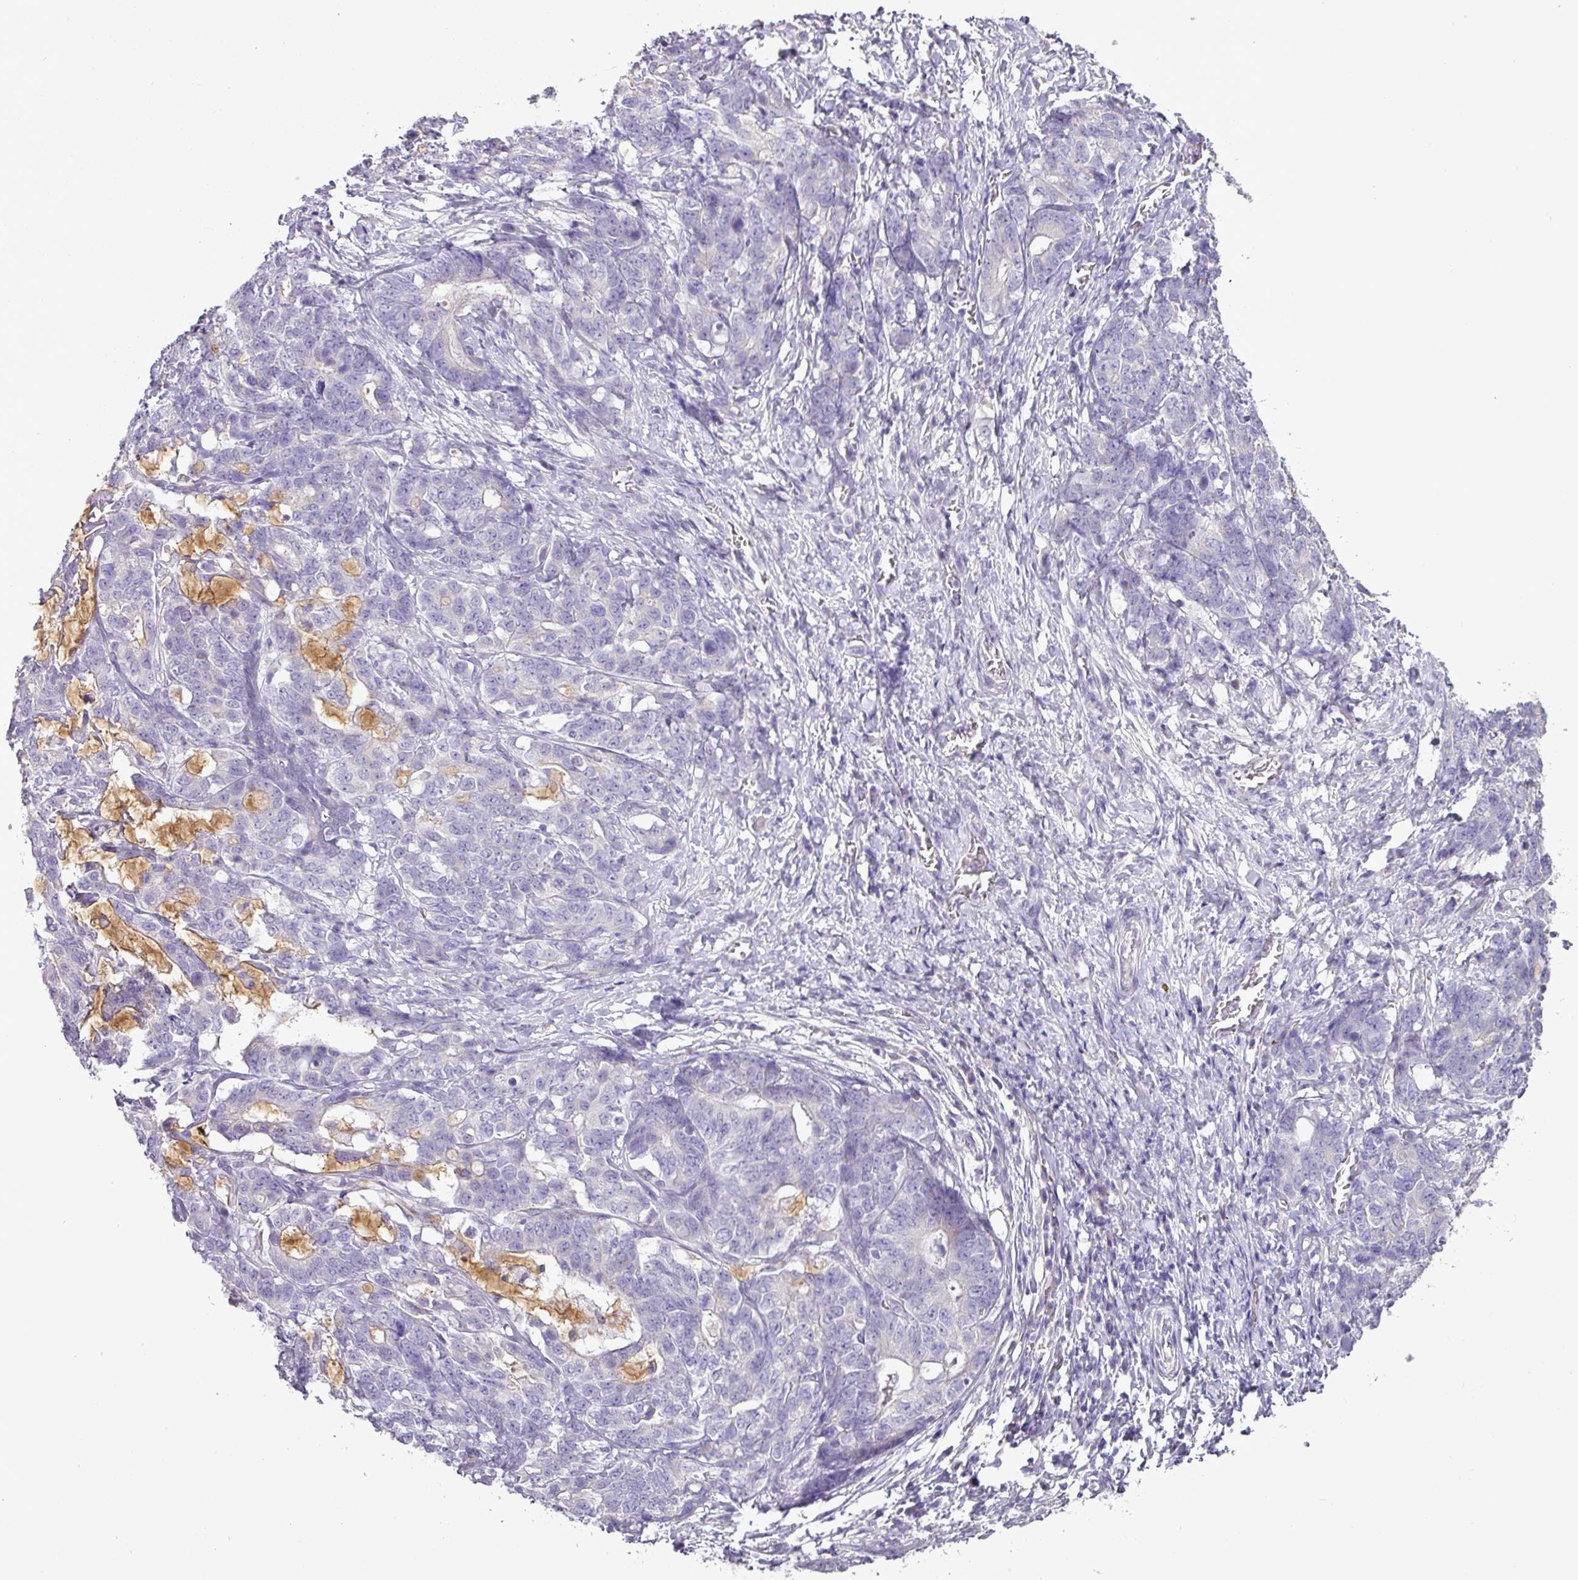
{"staining": {"intensity": "negative", "quantity": "none", "location": "none"}, "tissue": "stomach cancer", "cell_type": "Tumor cells", "image_type": "cancer", "snomed": [{"axis": "morphology", "description": "Normal tissue, NOS"}, {"axis": "morphology", "description": "Adenocarcinoma, NOS"}, {"axis": "topography", "description": "Stomach"}], "caption": "This is a photomicrograph of immunohistochemistry (IHC) staining of stomach cancer, which shows no expression in tumor cells.", "gene": "BRINP2", "patient": {"sex": "female", "age": 64}}